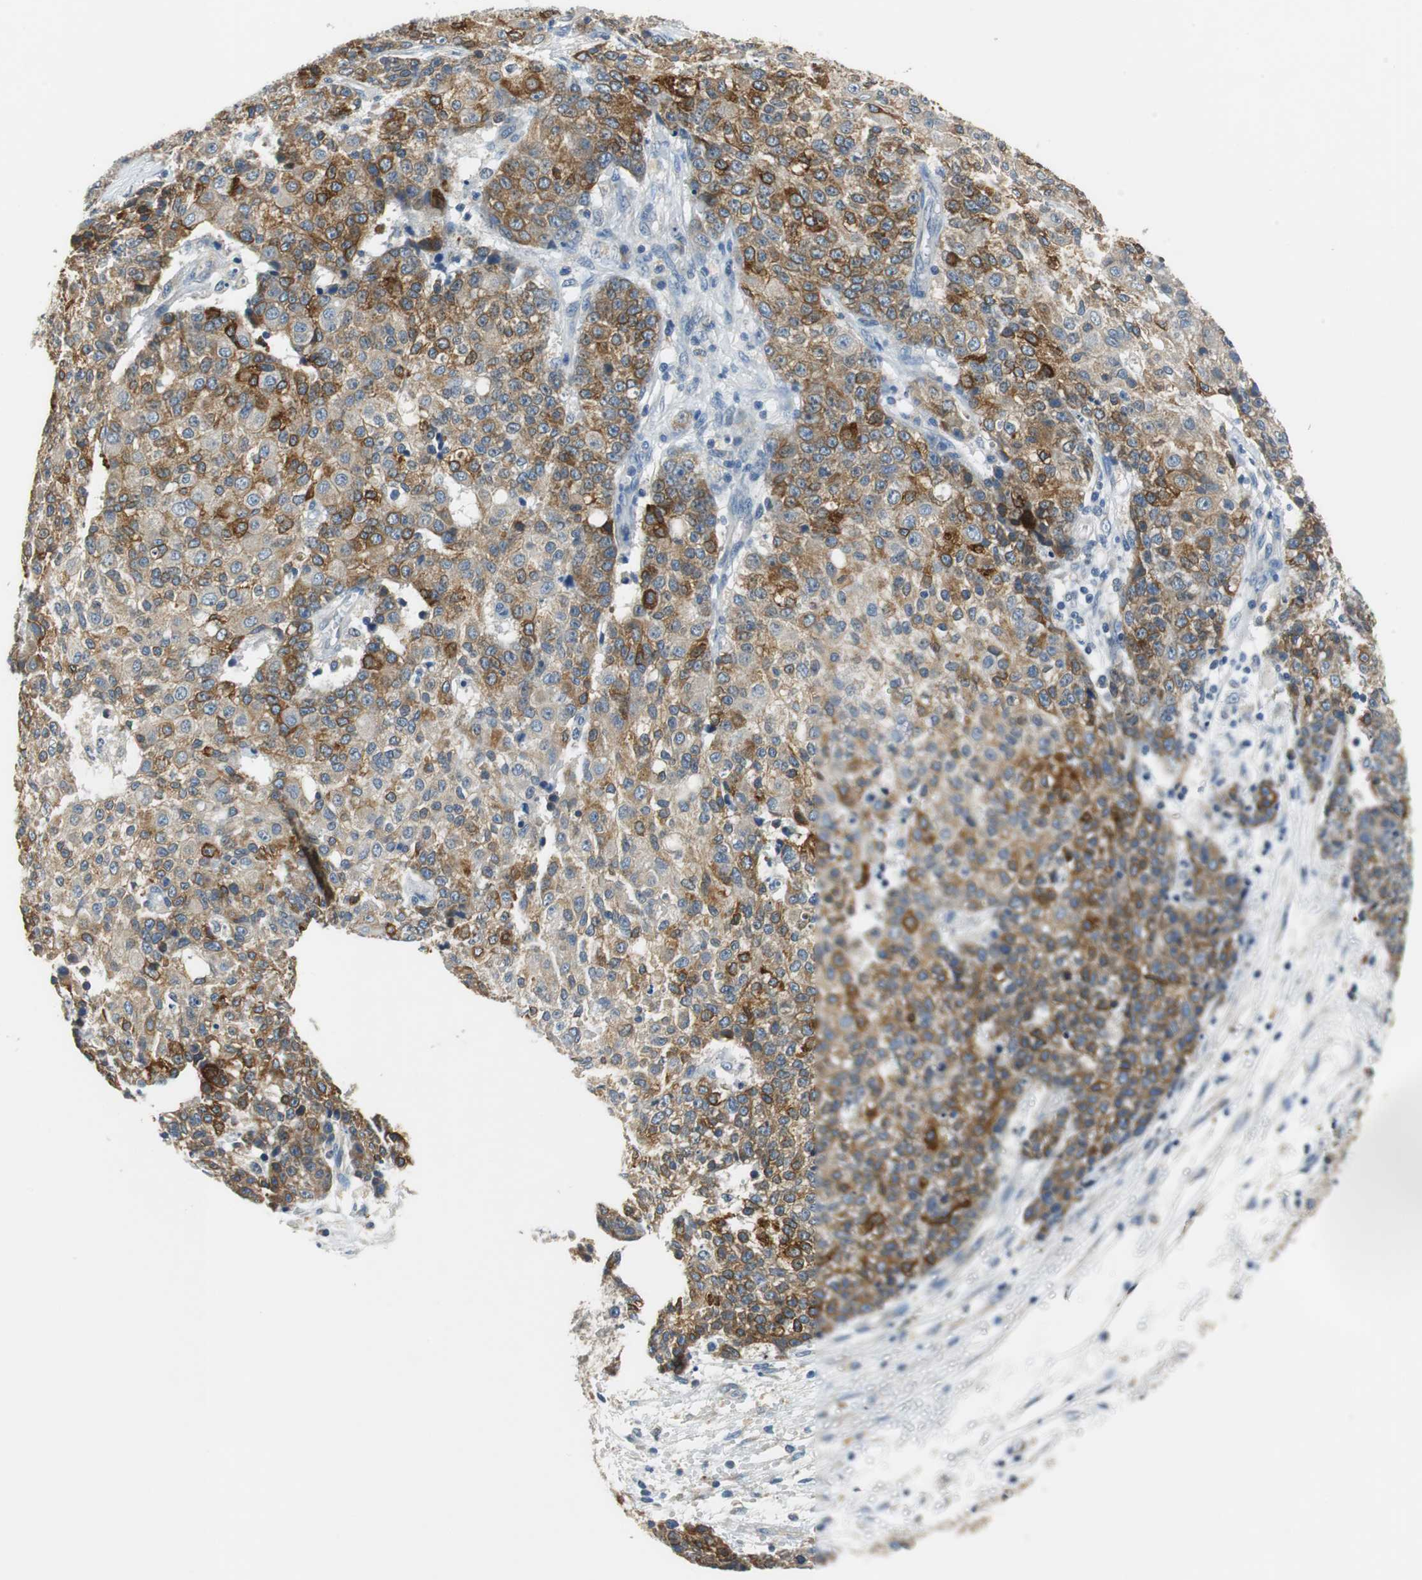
{"staining": {"intensity": "moderate", "quantity": ">75%", "location": "cytoplasmic/membranous"}, "tissue": "ovarian cancer", "cell_type": "Tumor cells", "image_type": "cancer", "snomed": [{"axis": "morphology", "description": "Carcinoma, endometroid"}, {"axis": "topography", "description": "Ovary"}], "caption": "Immunohistochemistry micrograph of neoplastic tissue: human ovarian endometroid carcinoma stained using immunohistochemistry displays medium levels of moderate protein expression localized specifically in the cytoplasmic/membranous of tumor cells, appearing as a cytoplasmic/membranous brown color.", "gene": "FADS2", "patient": {"sex": "female", "age": 42}}